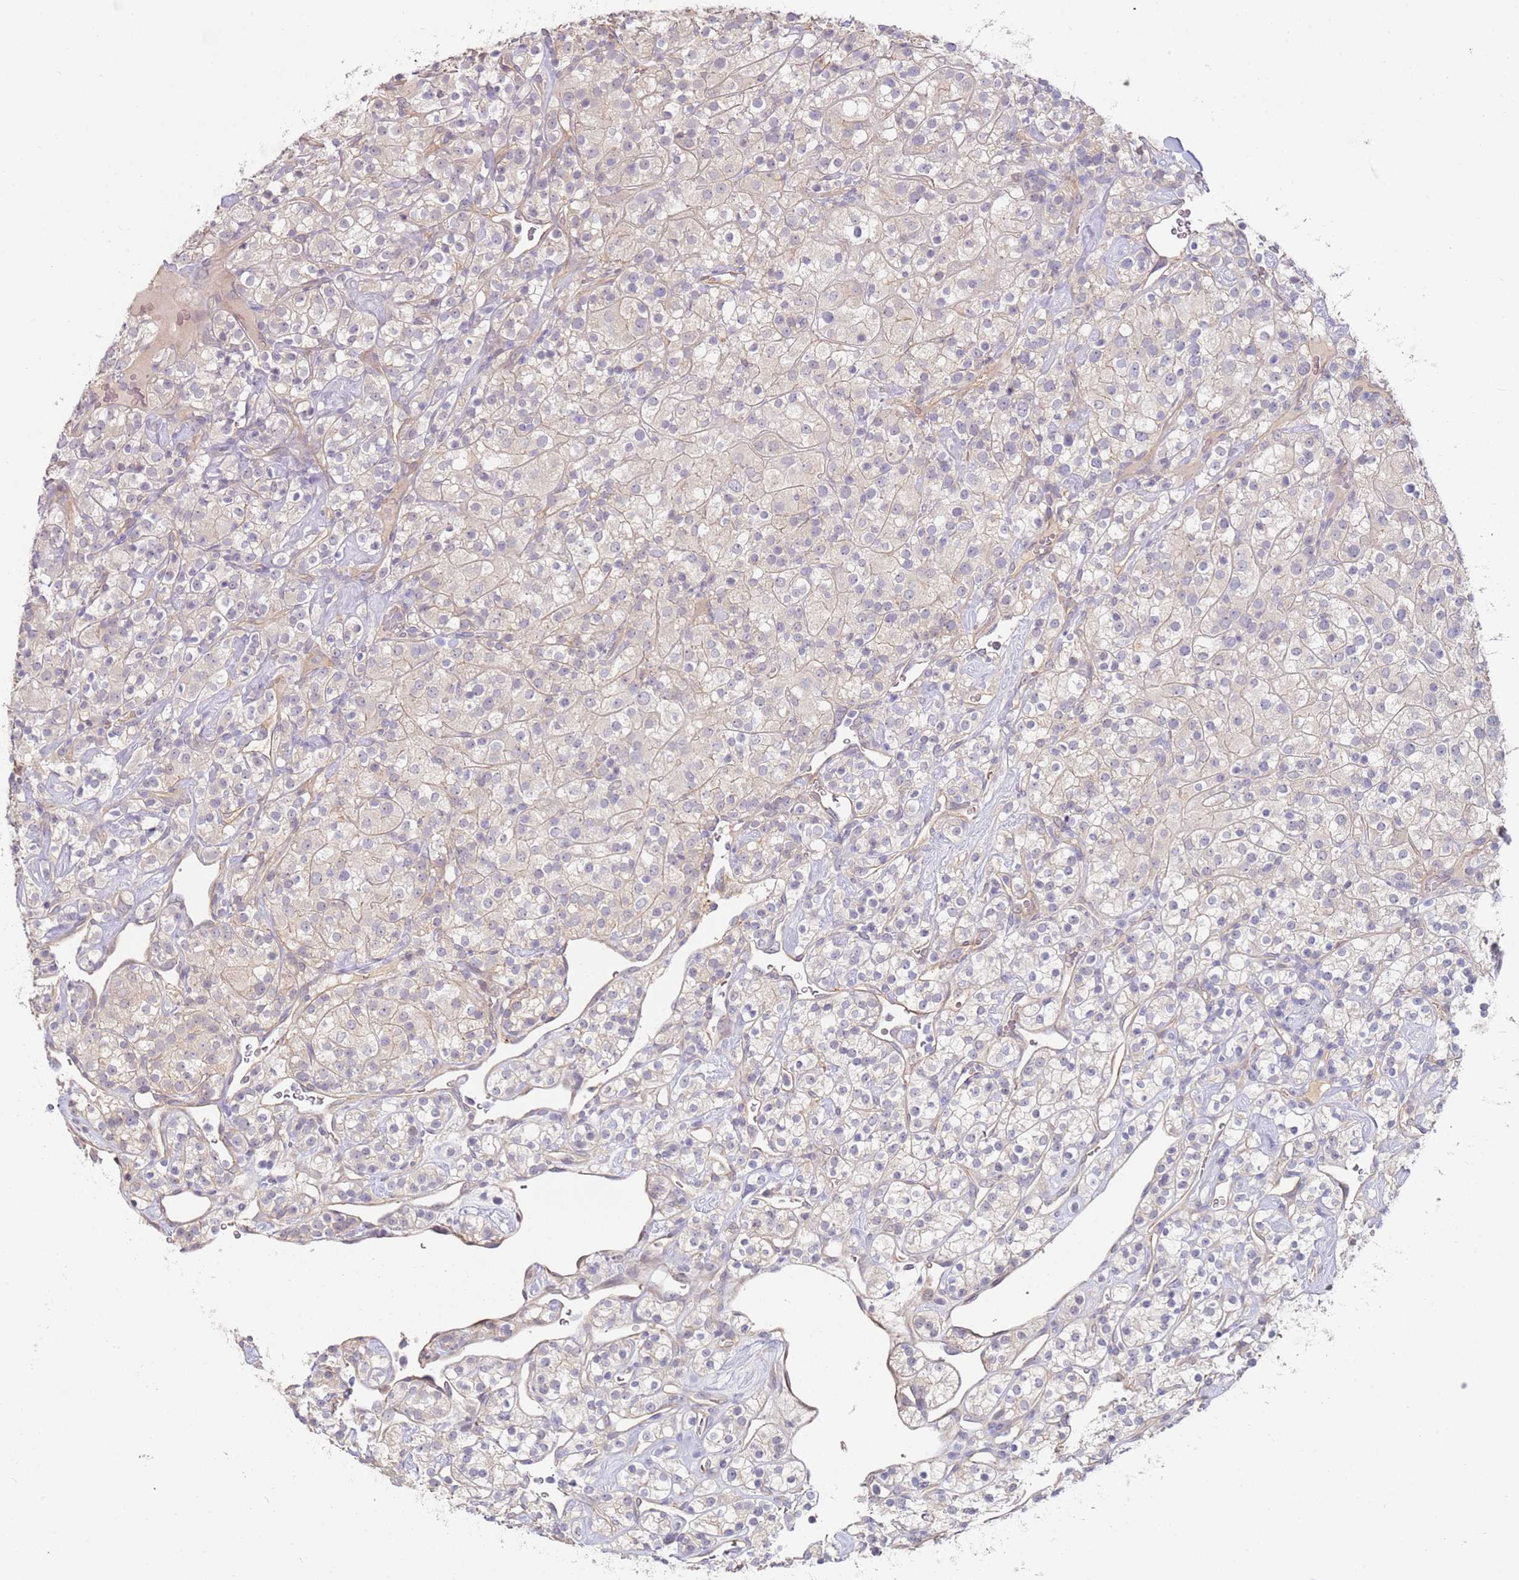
{"staining": {"intensity": "negative", "quantity": "none", "location": "none"}, "tissue": "renal cancer", "cell_type": "Tumor cells", "image_type": "cancer", "snomed": [{"axis": "morphology", "description": "Adenocarcinoma, NOS"}, {"axis": "topography", "description": "Kidney"}], "caption": "Renal cancer (adenocarcinoma) was stained to show a protein in brown. There is no significant staining in tumor cells.", "gene": "WDR93", "patient": {"sex": "male", "age": 77}}